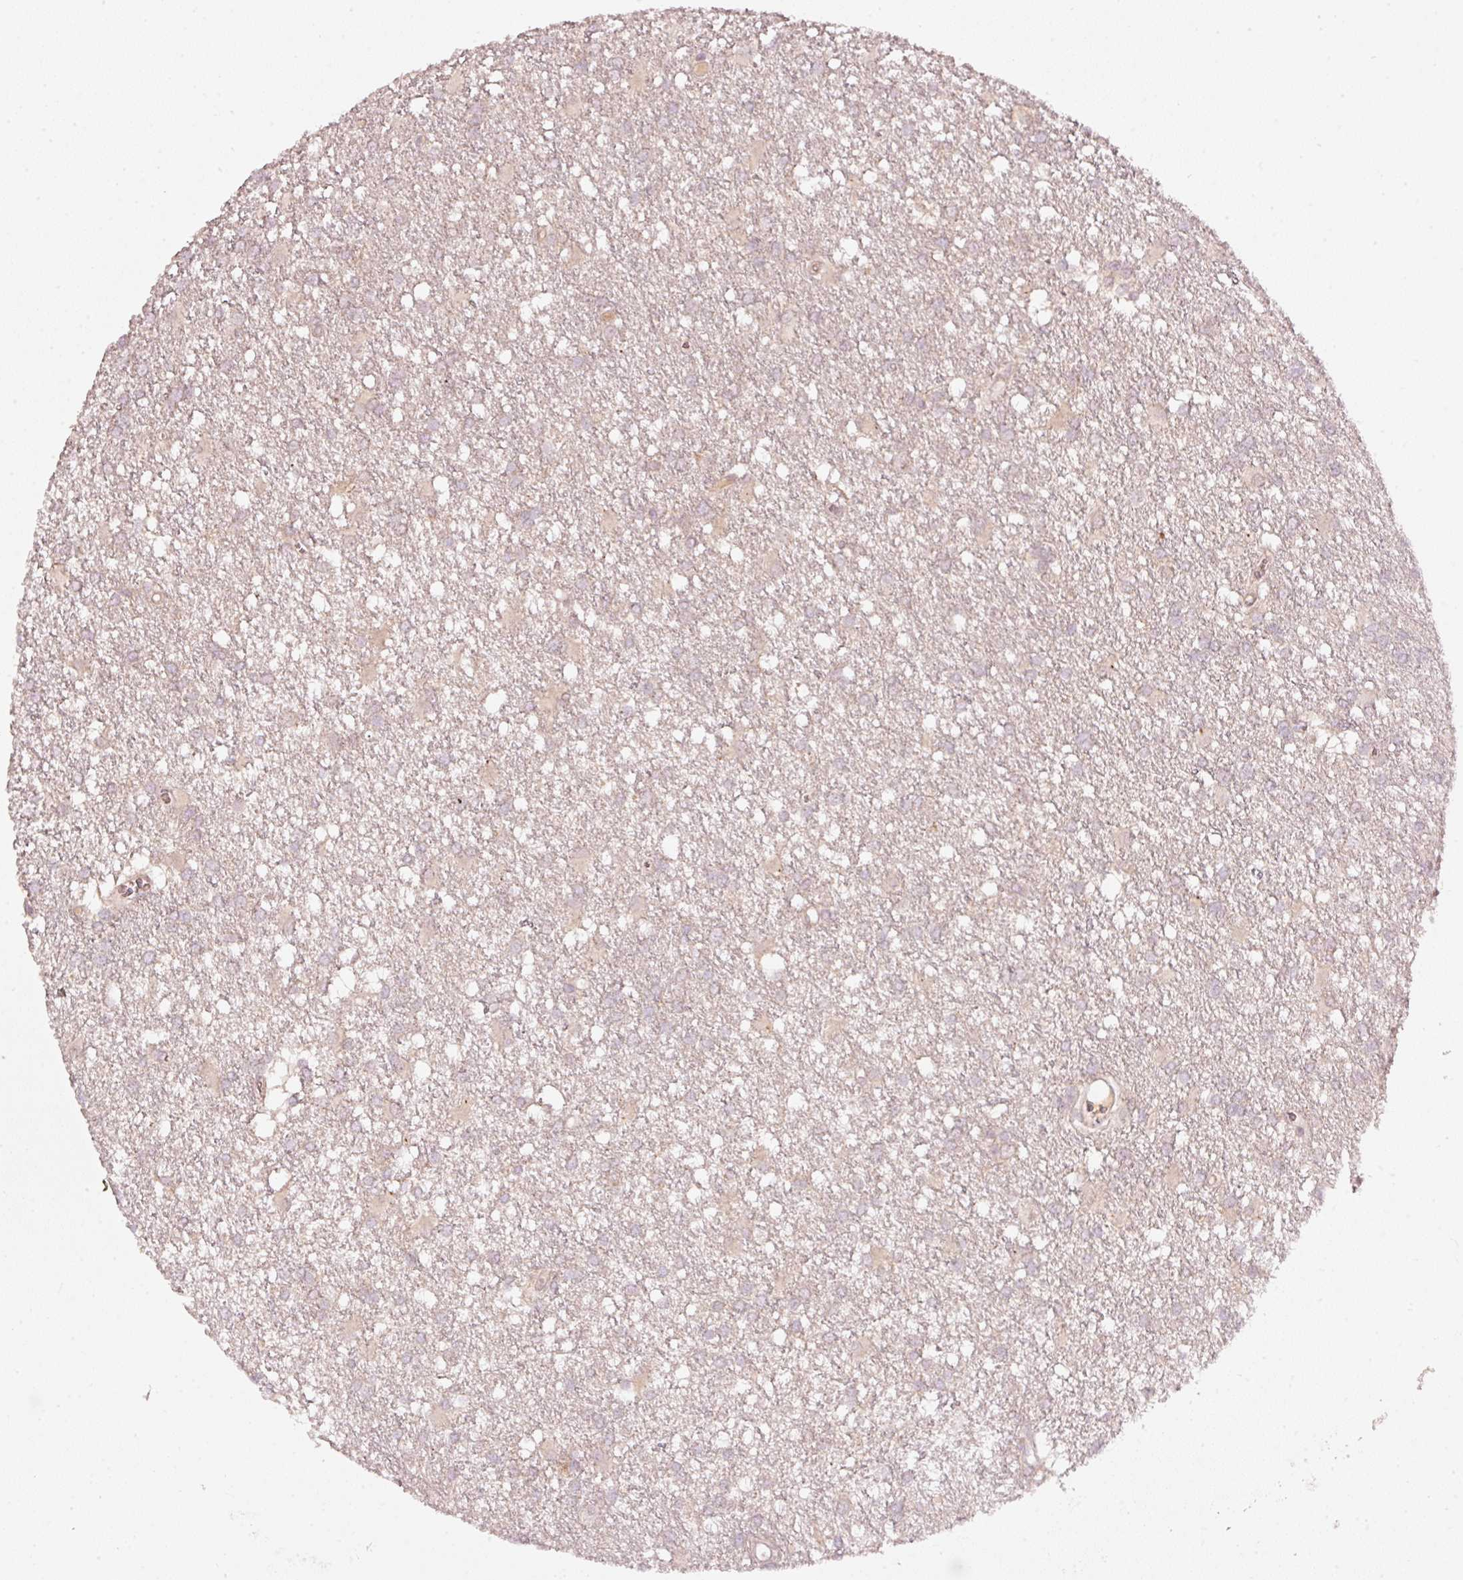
{"staining": {"intensity": "negative", "quantity": "none", "location": "none"}, "tissue": "glioma", "cell_type": "Tumor cells", "image_type": "cancer", "snomed": [{"axis": "morphology", "description": "Glioma, malignant, High grade"}, {"axis": "topography", "description": "Brain"}], "caption": "Human glioma stained for a protein using IHC exhibits no positivity in tumor cells.", "gene": "TOB2", "patient": {"sex": "male", "age": 48}}